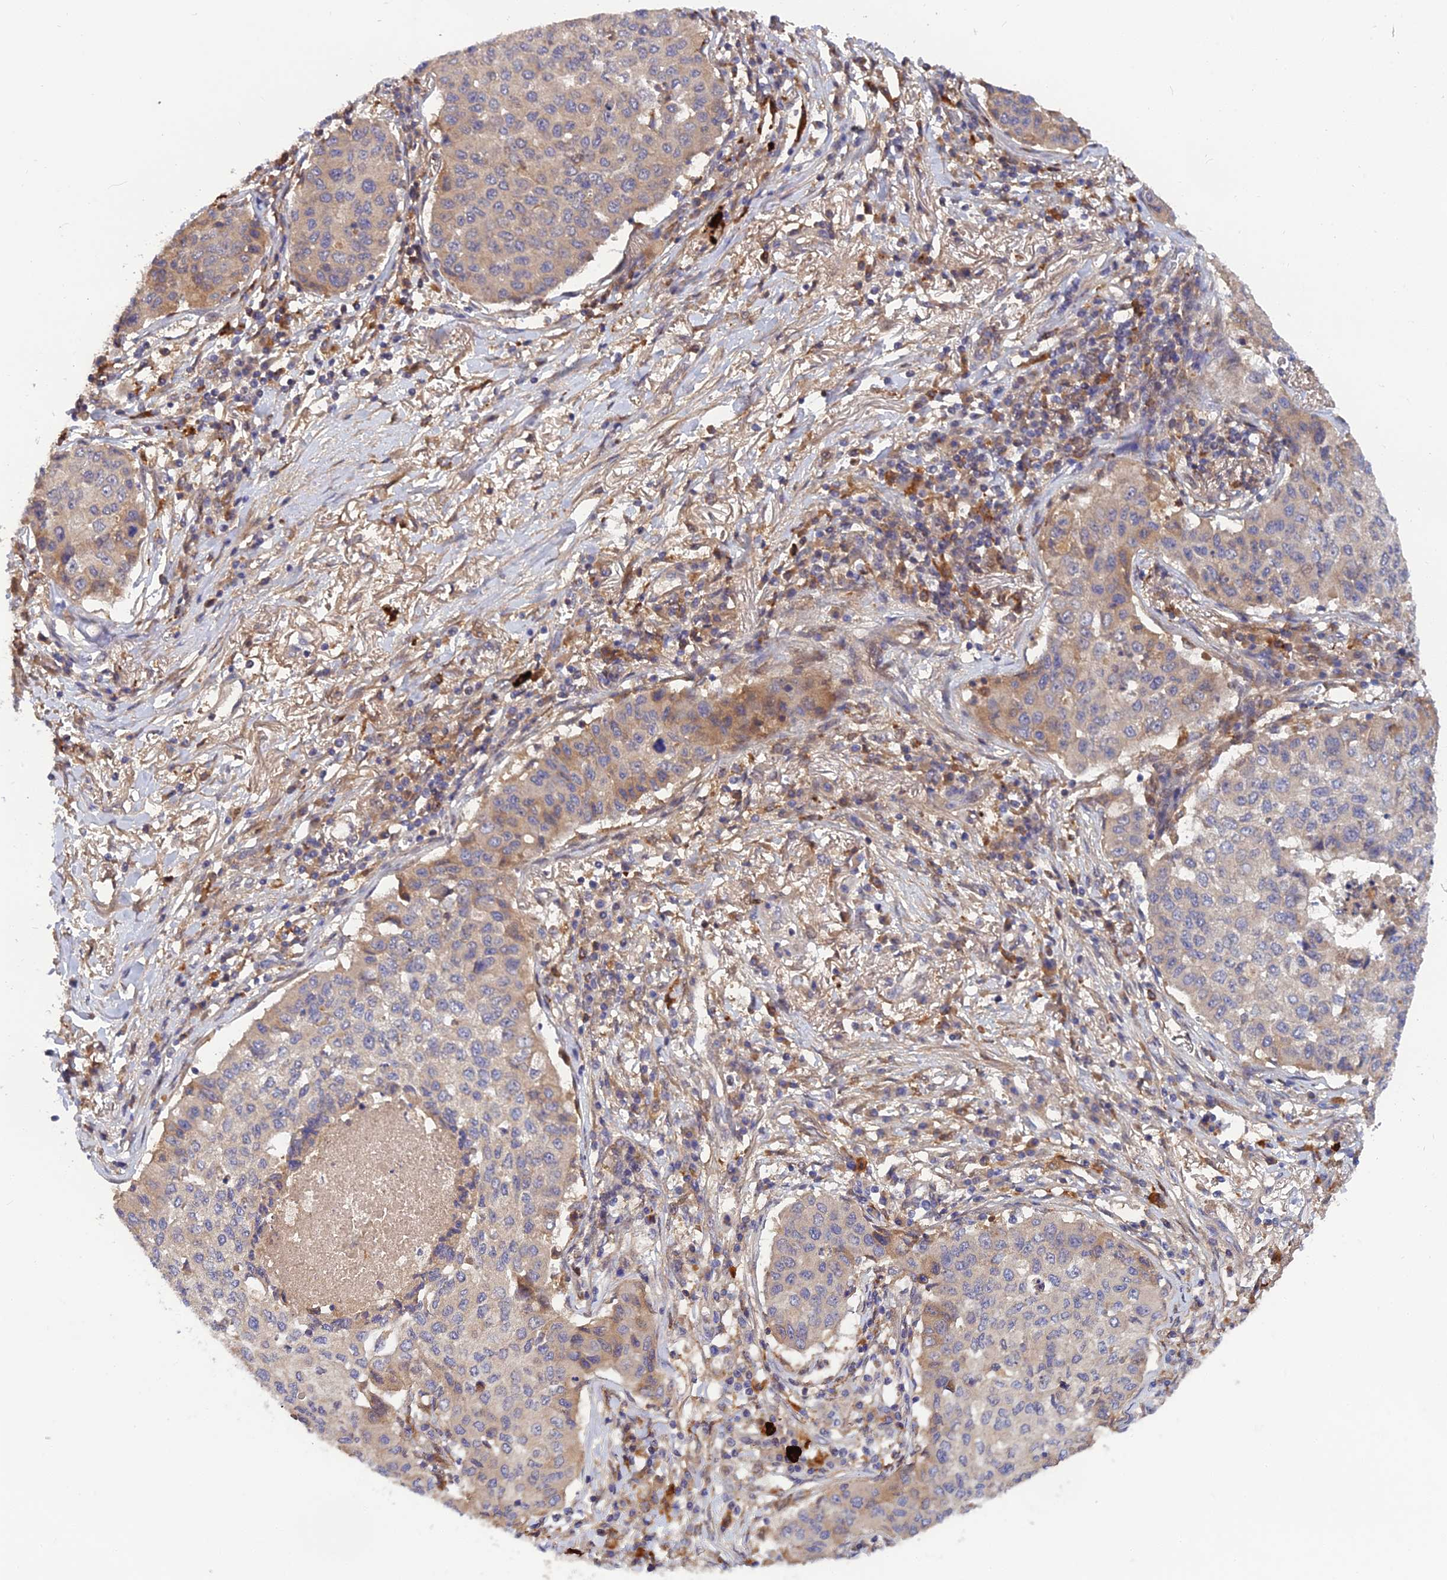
{"staining": {"intensity": "weak", "quantity": "<25%", "location": "cytoplasmic/membranous"}, "tissue": "lung cancer", "cell_type": "Tumor cells", "image_type": "cancer", "snomed": [{"axis": "morphology", "description": "Squamous cell carcinoma, NOS"}, {"axis": "topography", "description": "Lung"}], "caption": "IHC image of neoplastic tissue: human lung cancer stained with DAB shows no significant protein staining in tumor cells. The staining is performed using DAB brown chromogen with nuclei counter-stained in using hematoxylin.", "gene": "FAM151B", "patient": {"sex": "male", "age": 74}}